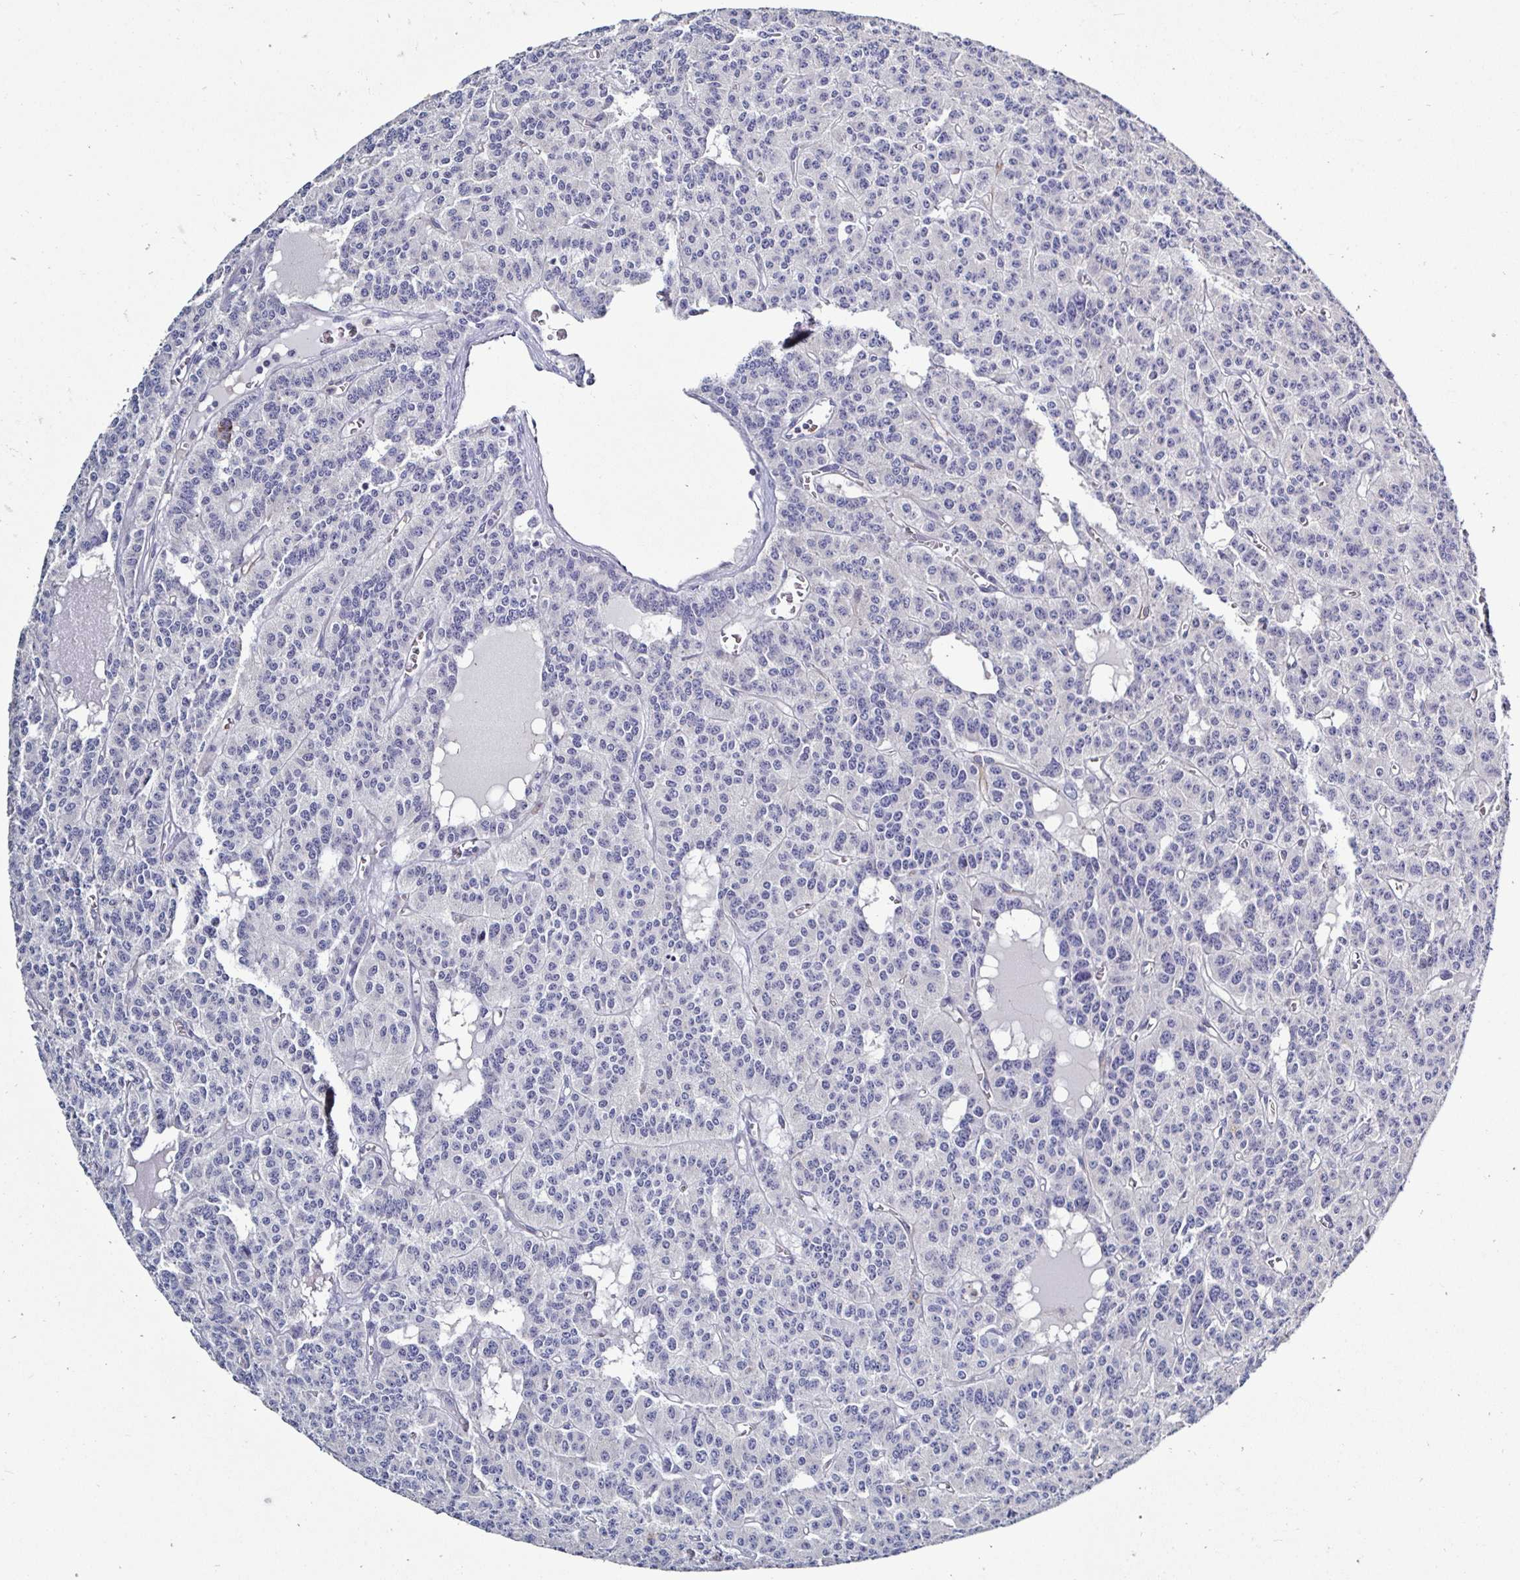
{"staining": {"intensity": "negative", "quantity": "none", "location": "none"}, "tissue": "carcinoid", "cell_type": "Tumor cells", "image_type": "cancer", "snomed": [{"axis": "morphology", "description": "Carcinoid, malignant, NOS"}, {"axis": "topography", "description": "Lung"}], "caption": "High magnification brightfield microscopy of malignant carcinoid stained with DAB (3,3'-diaminobenzidine) (brown) and counterstained with hematoxylin (blue): tumor cells show no significant expression. (Brightfield microscopy of DAB (3,3'-diaminobenzidine) immunohistochemistry (IHC) at high magnification).", "gene": "ACSBG2", "patient": {"sex": "female", "age": 71}}